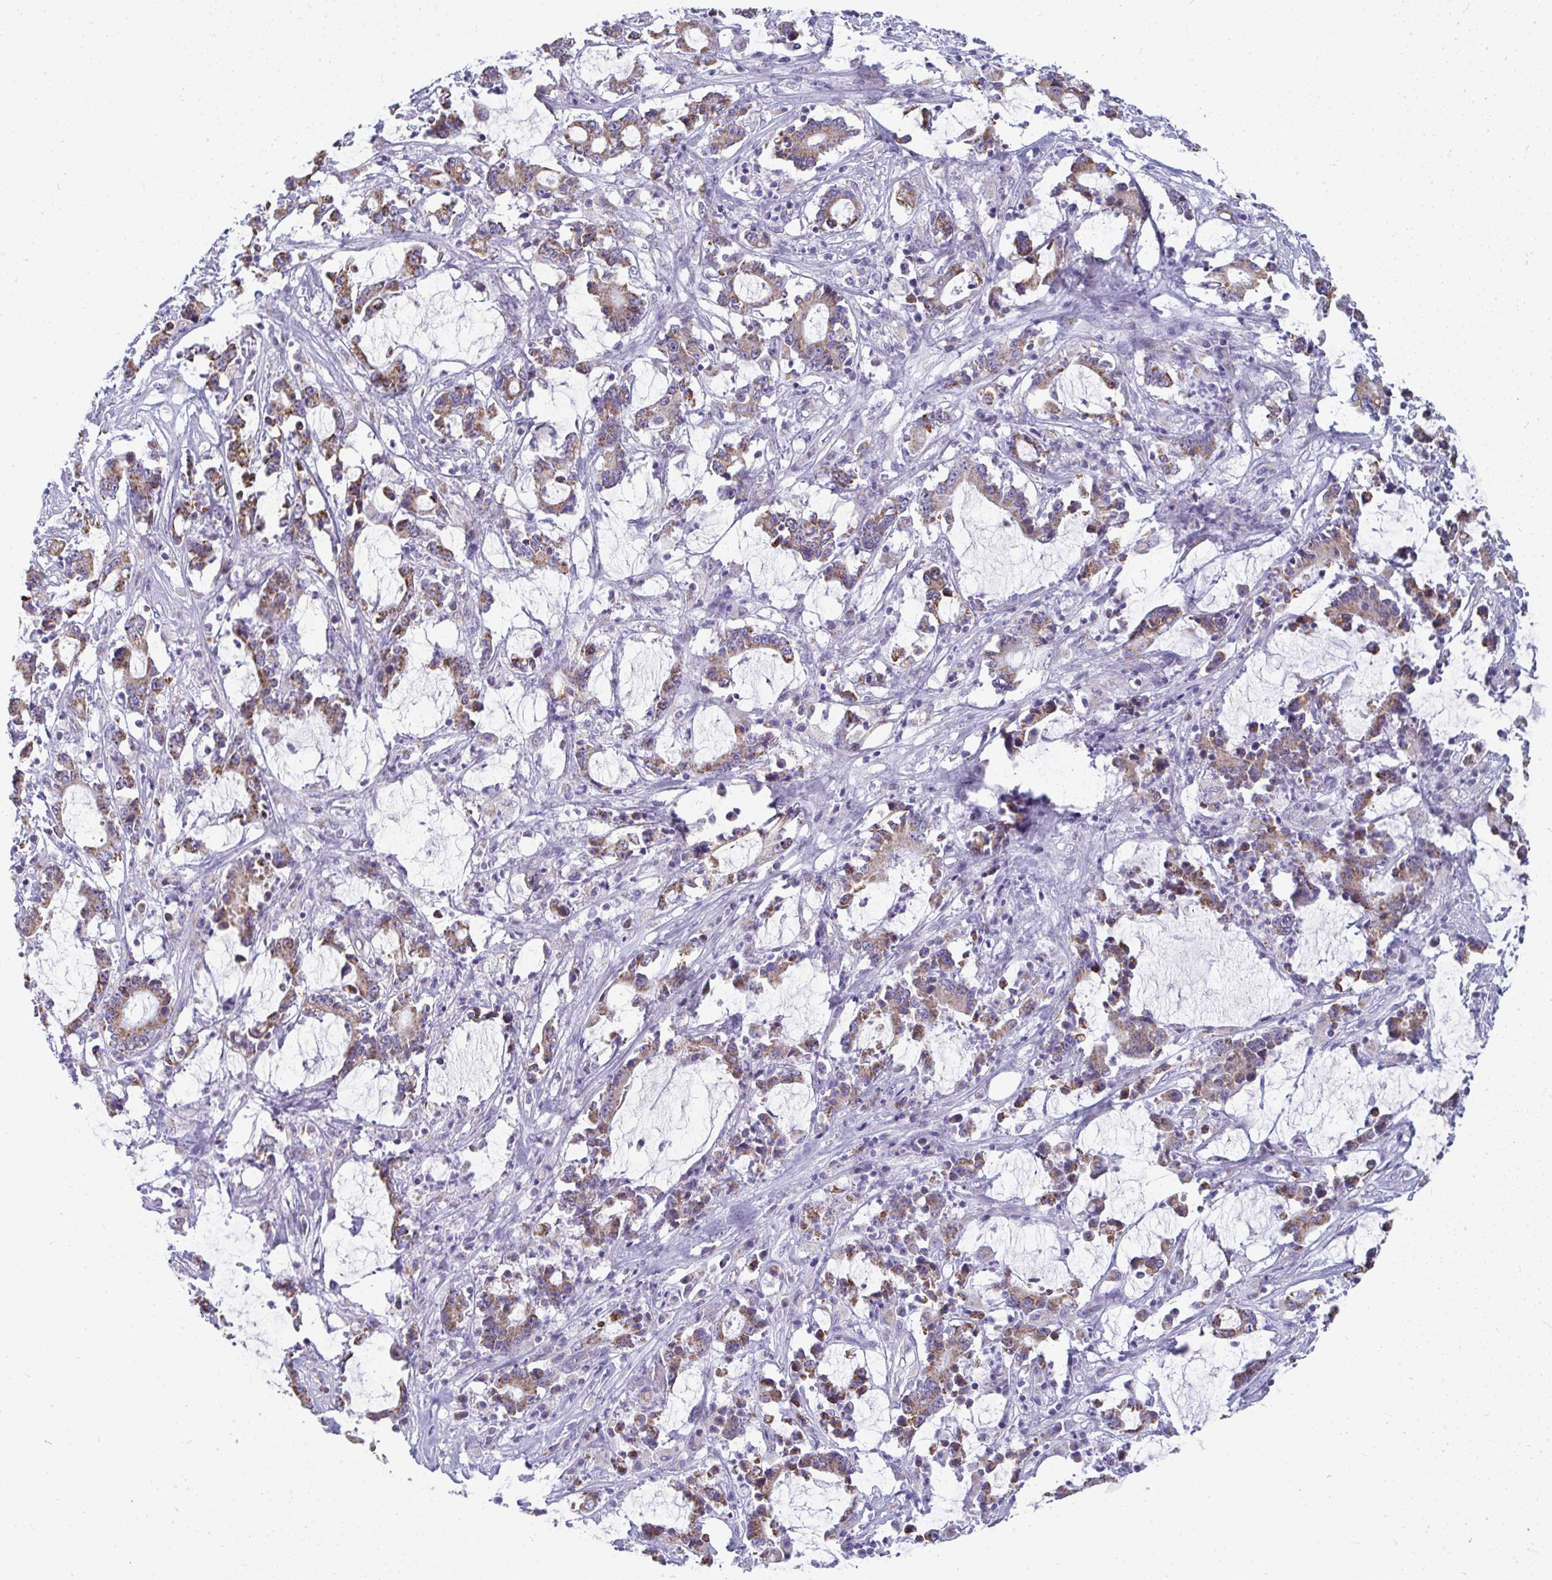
{"staining": {"intensity": "moderate", "quantity": ">75%", "location": "cytoplasmic/membranous"}, "tissue": "stomach cancer", "cell_type": "Tumor cells", "image_type": "cancer", "snomed": [{"axis": "morphology", "description": "Adenocarcinoma, NOS"}, {"axis": "topography", "description": "Stomach, upper"}], "caption": "A high-resolution histopathology image shows IHC staining of stomach cancer (adenocarcinoma), which exhibits moderate cytoplasmic/membranous positivity in about >75% of tumor cells.", "gene": "SLC6A1", "patient": {"sex": "male", "age": 68}}